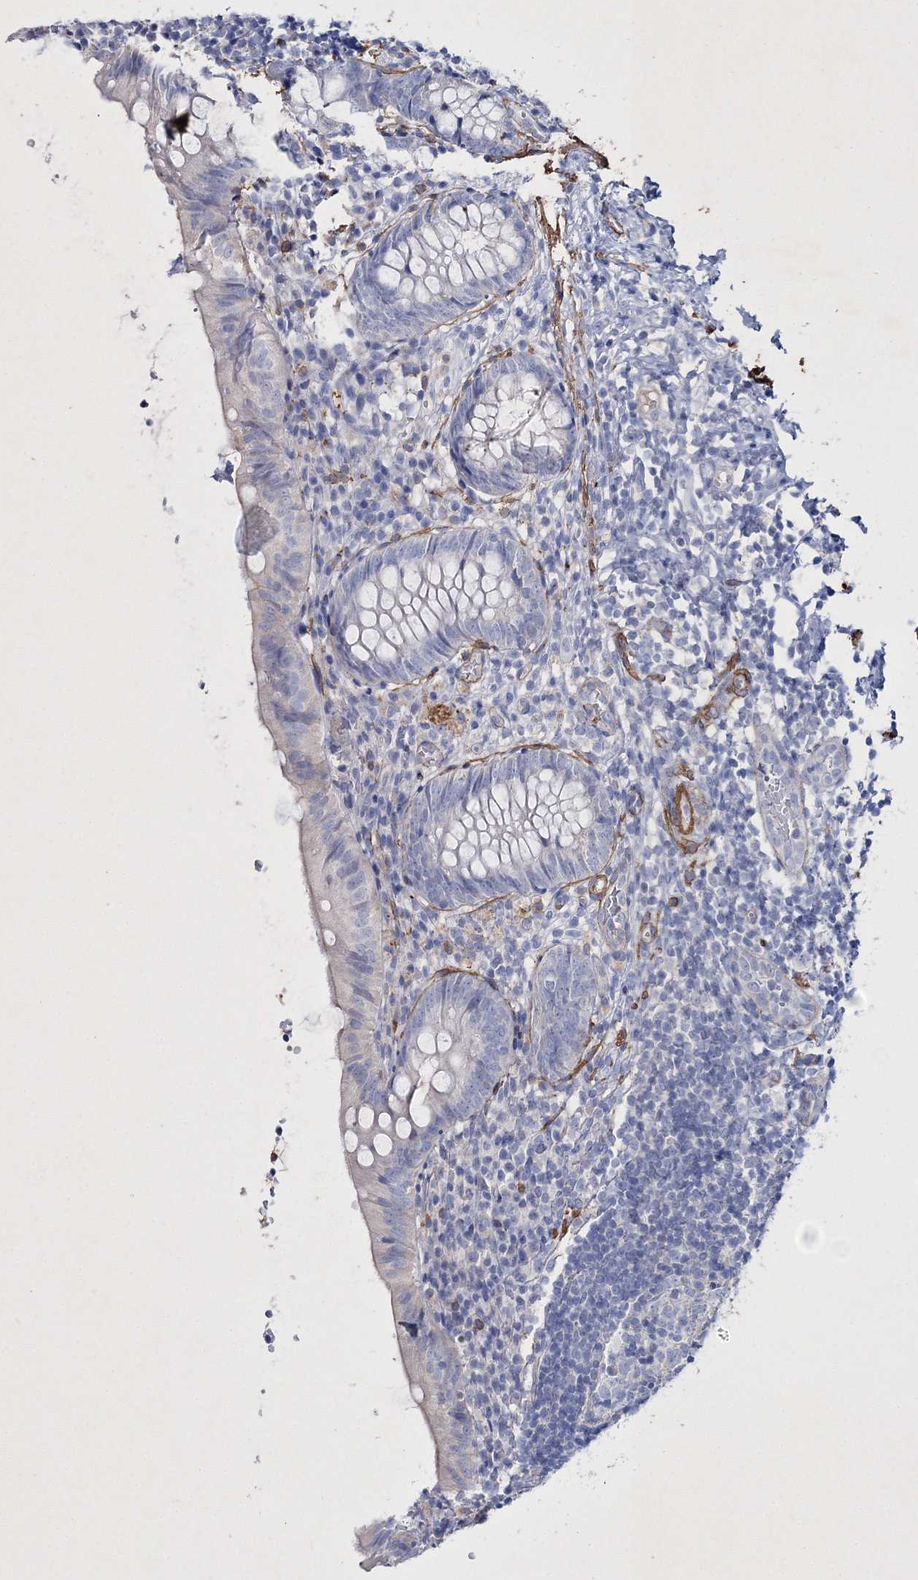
{"staining": {"intensity": "negative", "quantity": "none", "location": "none"}, "tissue": "appendix", "cell_type": "Glandular cells", "image_type": "normal", "snomed": [{"axis": "morphology", "description": "Normal tissue, NOS"}, {"axis": "topography", "description": "Appendix"}], "caption": "High power microscopy histopathology image of an immunohistochemistry photomicrograph of unremarkable appendix, revealing no significant expression in glandular cells.", "gene": "RTN2", "patient": {"sex": "male", "age": 8}}